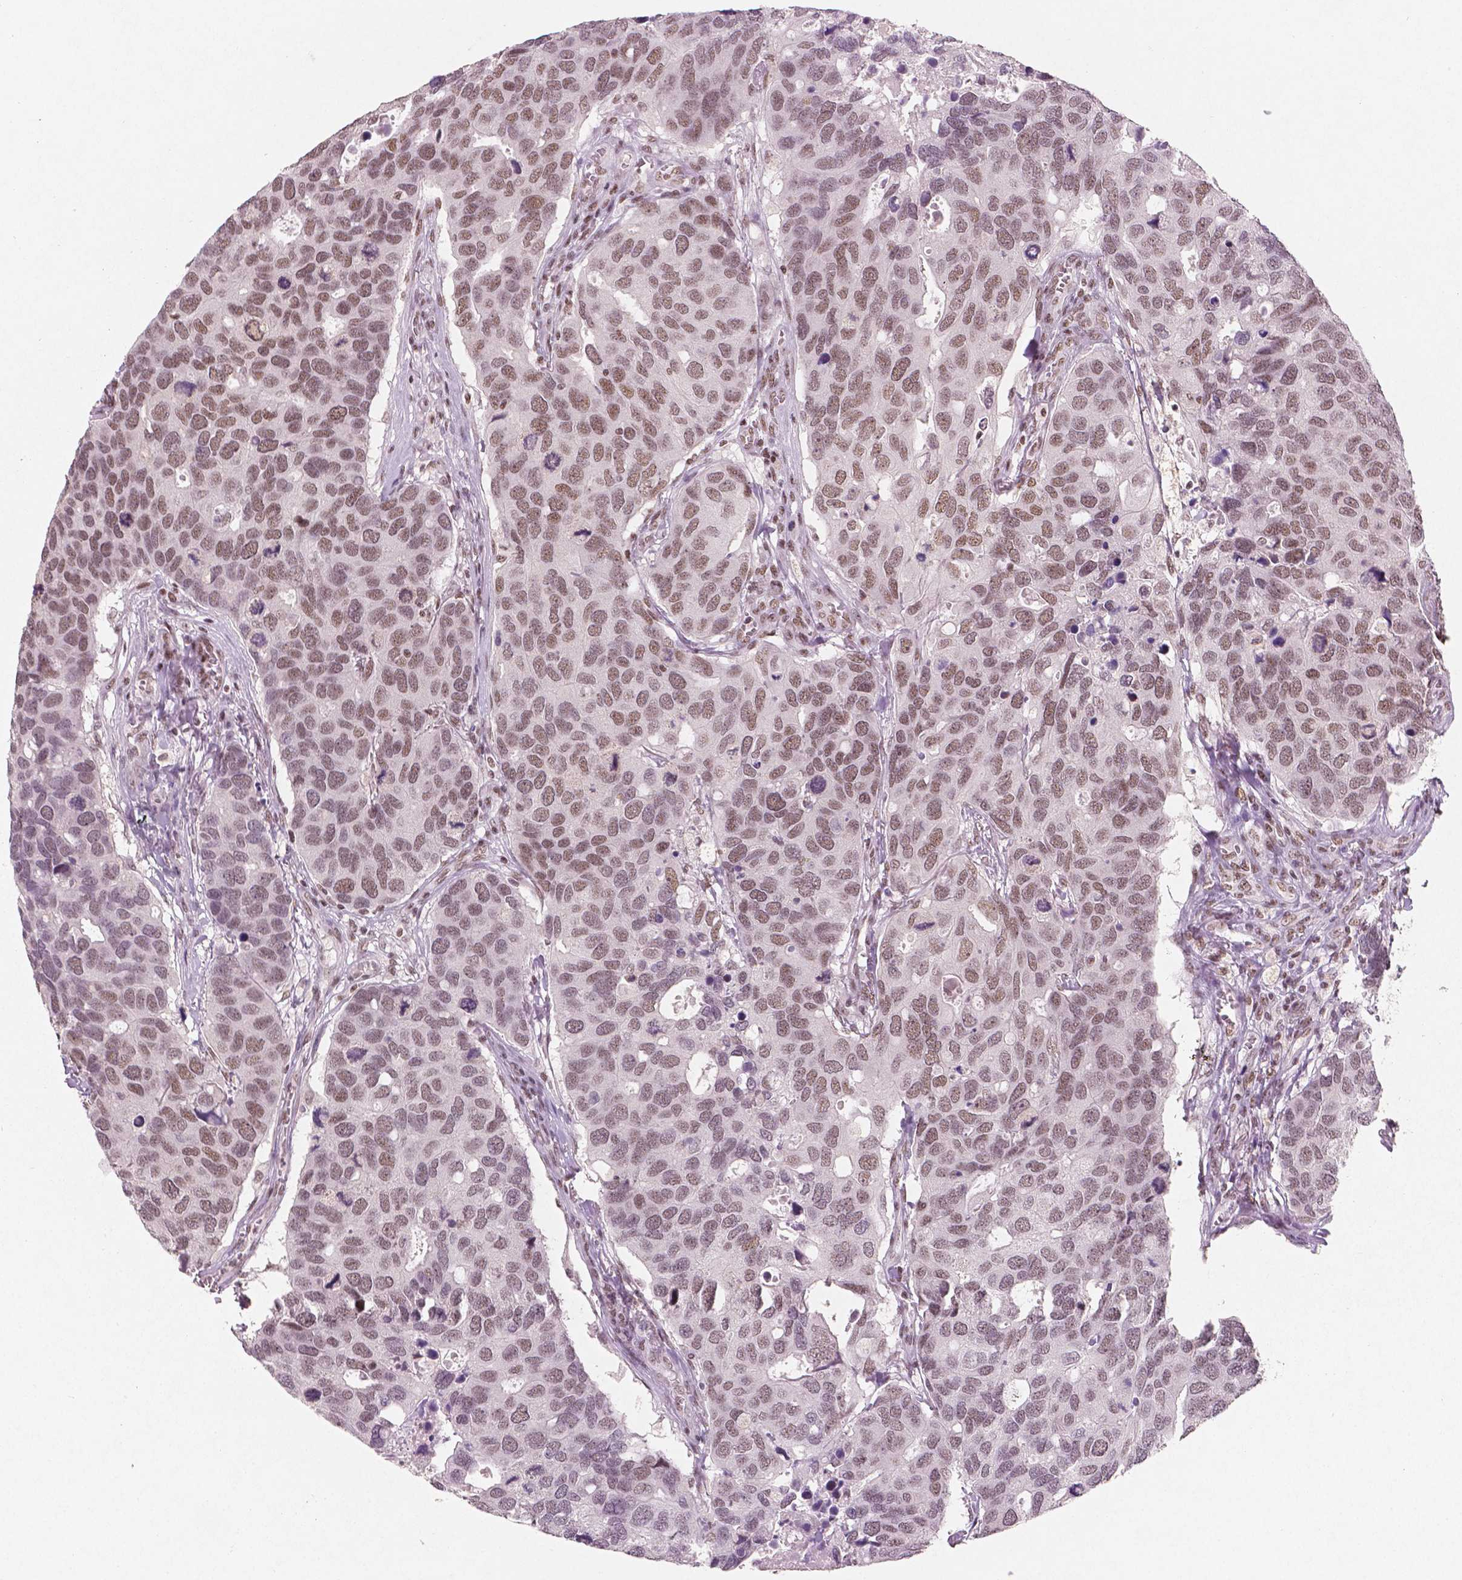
{"staining": {"intensity": "moderate", "quantity": ">75%", "location": "nuclear"}, "tissue": "breast cancer", "cell_type": "Tumor cells", "image_type": "cancer", "snomed": [{"axis": "morphology", "description": "Duct carcinoma"}, {"axis": "topography", "description": "Breast"}], "caption": "Immunohistochemistry (IHC) (DAB) staining of infiltrating ductal carcinoma (breast) demonstrates moderate nuclear protein expression in approximately >75% of tumor cells.", "gene": "BRD4", "patient": {"sex": "female", "age": 83}}